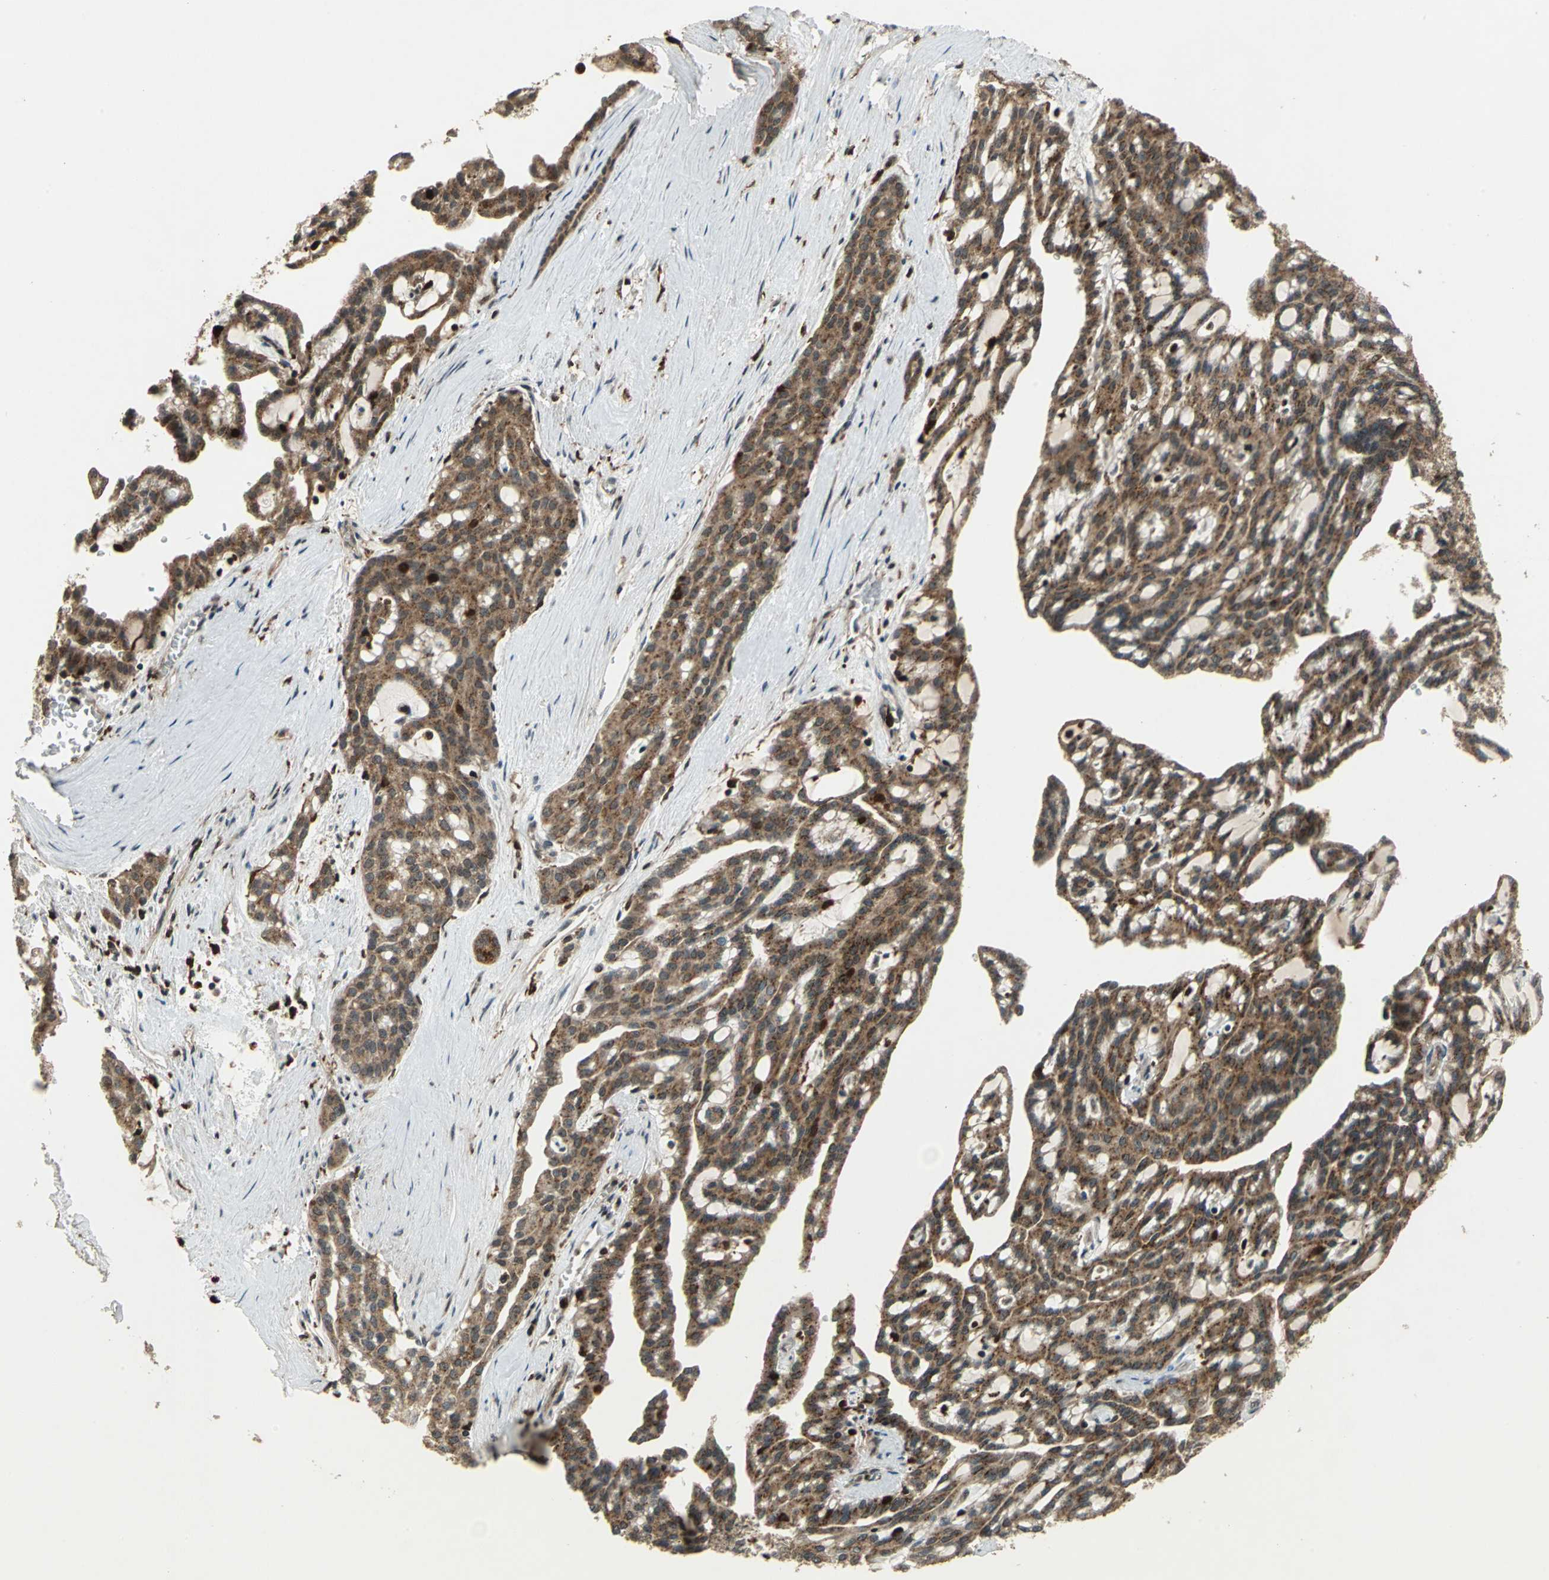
{"staining": {"intensity": "strong", "quantity": ">75%", "location": "cytoplasmic/membranous"}, "tissue": "renal cancer", "cell_type": "Tumor cells", "image_type": "cancer", "snomed": [{"axis": "morphology", "description": "Adenocarcinoma, NOS"}, {"axis": "topography", "description": "Kidney"}], "caption": "Strong cytoplasmic/membranous positivity is identified in about >75% of tumor cells in renal adenocarcinoma. (IHC, brightfield microscopy, high magnification).", "gene": "PYCARD", "patient": {"sex": "male", "age": 63}}